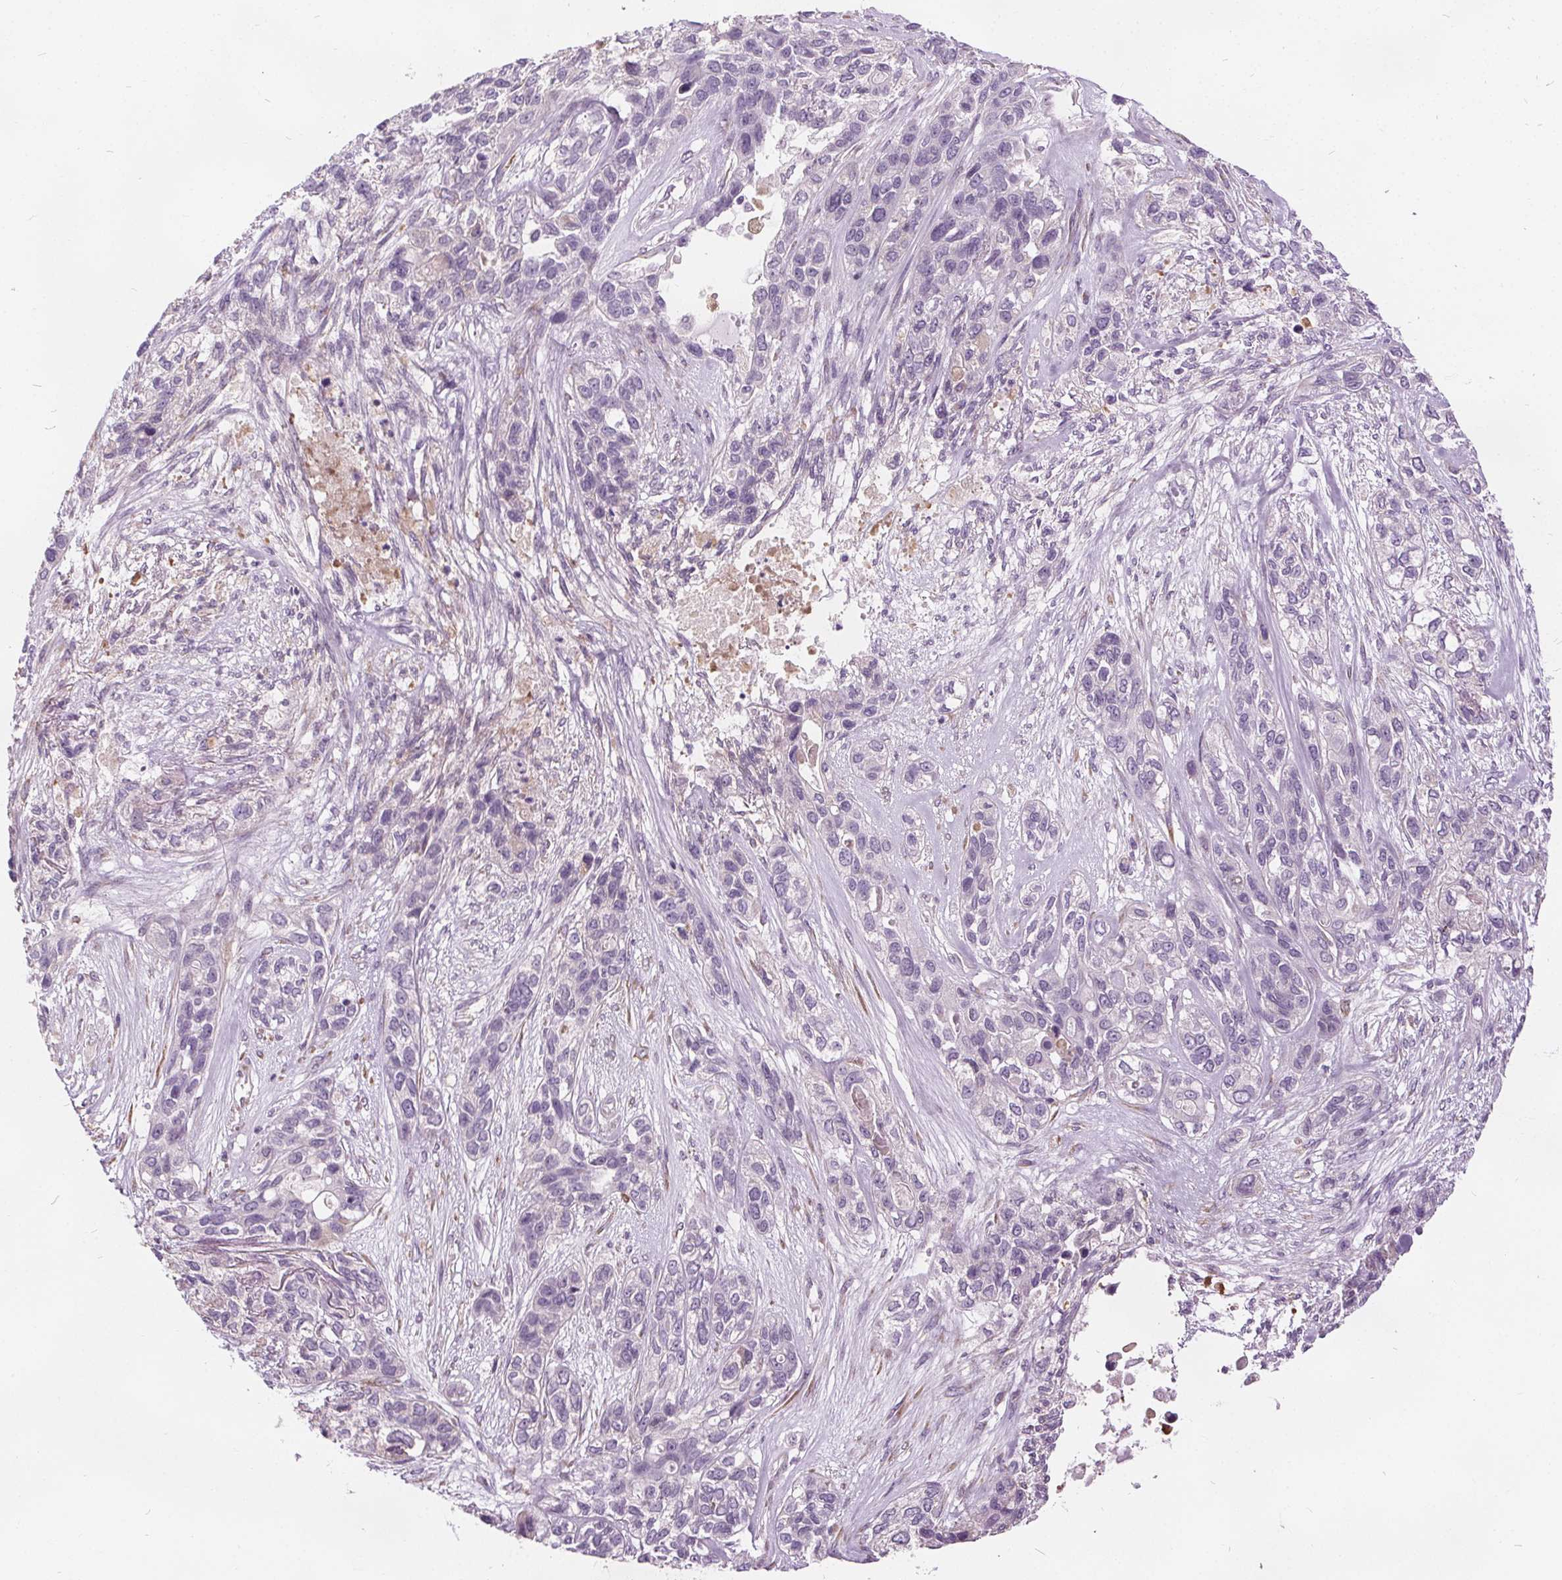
{"staining": {"intensity": "negative", "quantity": "none", "location": "none"}, "tissue": "lung cancer", "cell_type": "Tumor cells", "image_type": "cancer", "snomed": [{"axis": "morphology", "description": "Squamous cell carcinoma, NOS"}, {"axis": "topography", "description": "Lung"}], "caption": "Histopathology image shows no protein expression in tumor cells of lung cancer tissue.", "gene": "ACOX2", "patient": {"sex": "female", "age": 70}}